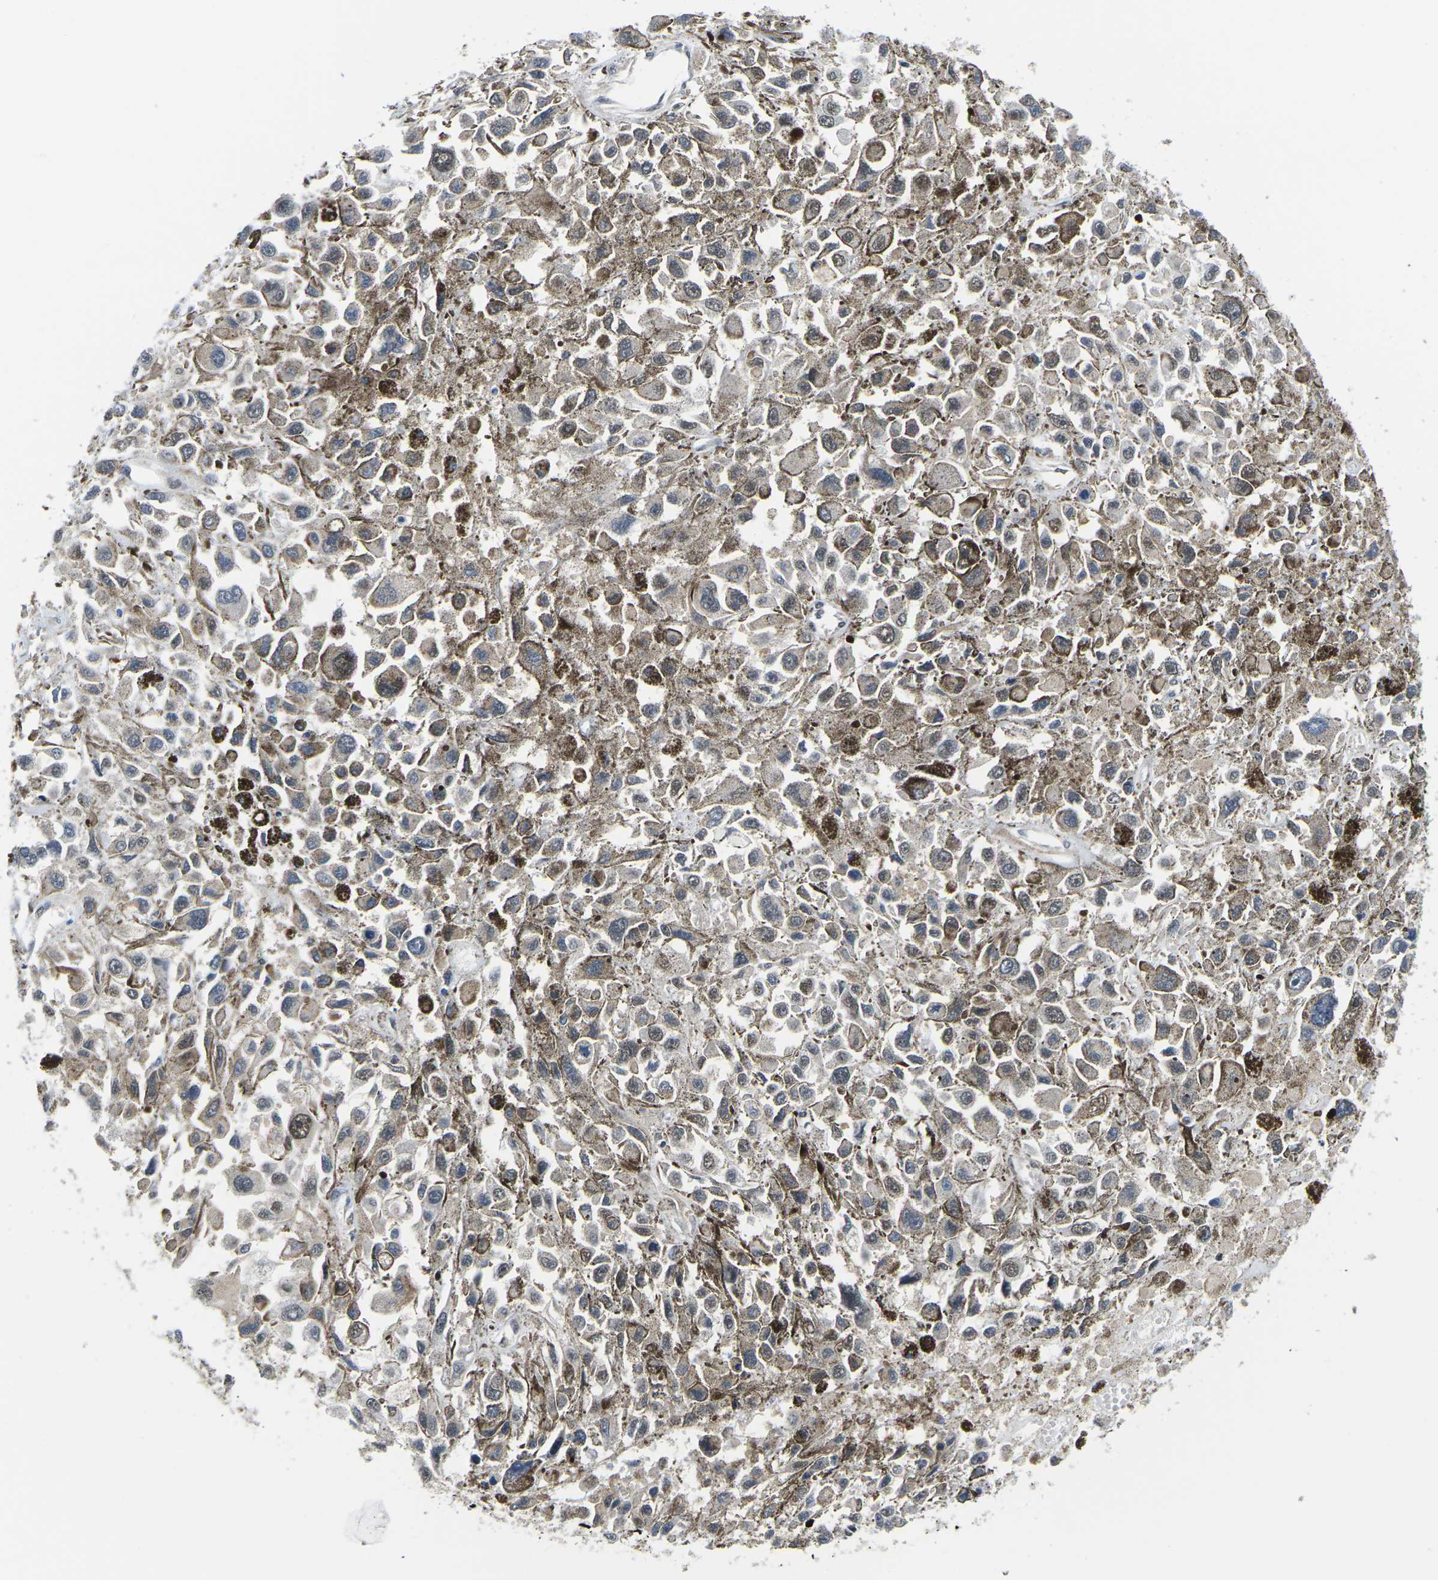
{"staining": {"intensity": "weak", "quantity": "<25%", "location": "nuclear"}, "tissue": "melanoma", "cell_type": "Tumor cells", "image_type": "cancer", "snomed": [{"axis": "morphology", "description": "Malignant melanoma, Metastatic site"}, {"axis": "topography", "description": "Lymph node"}], "caption": "Immunohistochemistry (IHC) photomicrograph of neoplastic tissue: human malignant melanoma (metastatic site) stained with DAB (3,3'-diaminobenzidine) displays no significant protein positivity in tumor cells.", "gene": "UBA7", "patient": {"sex": "male", "age": 59}}